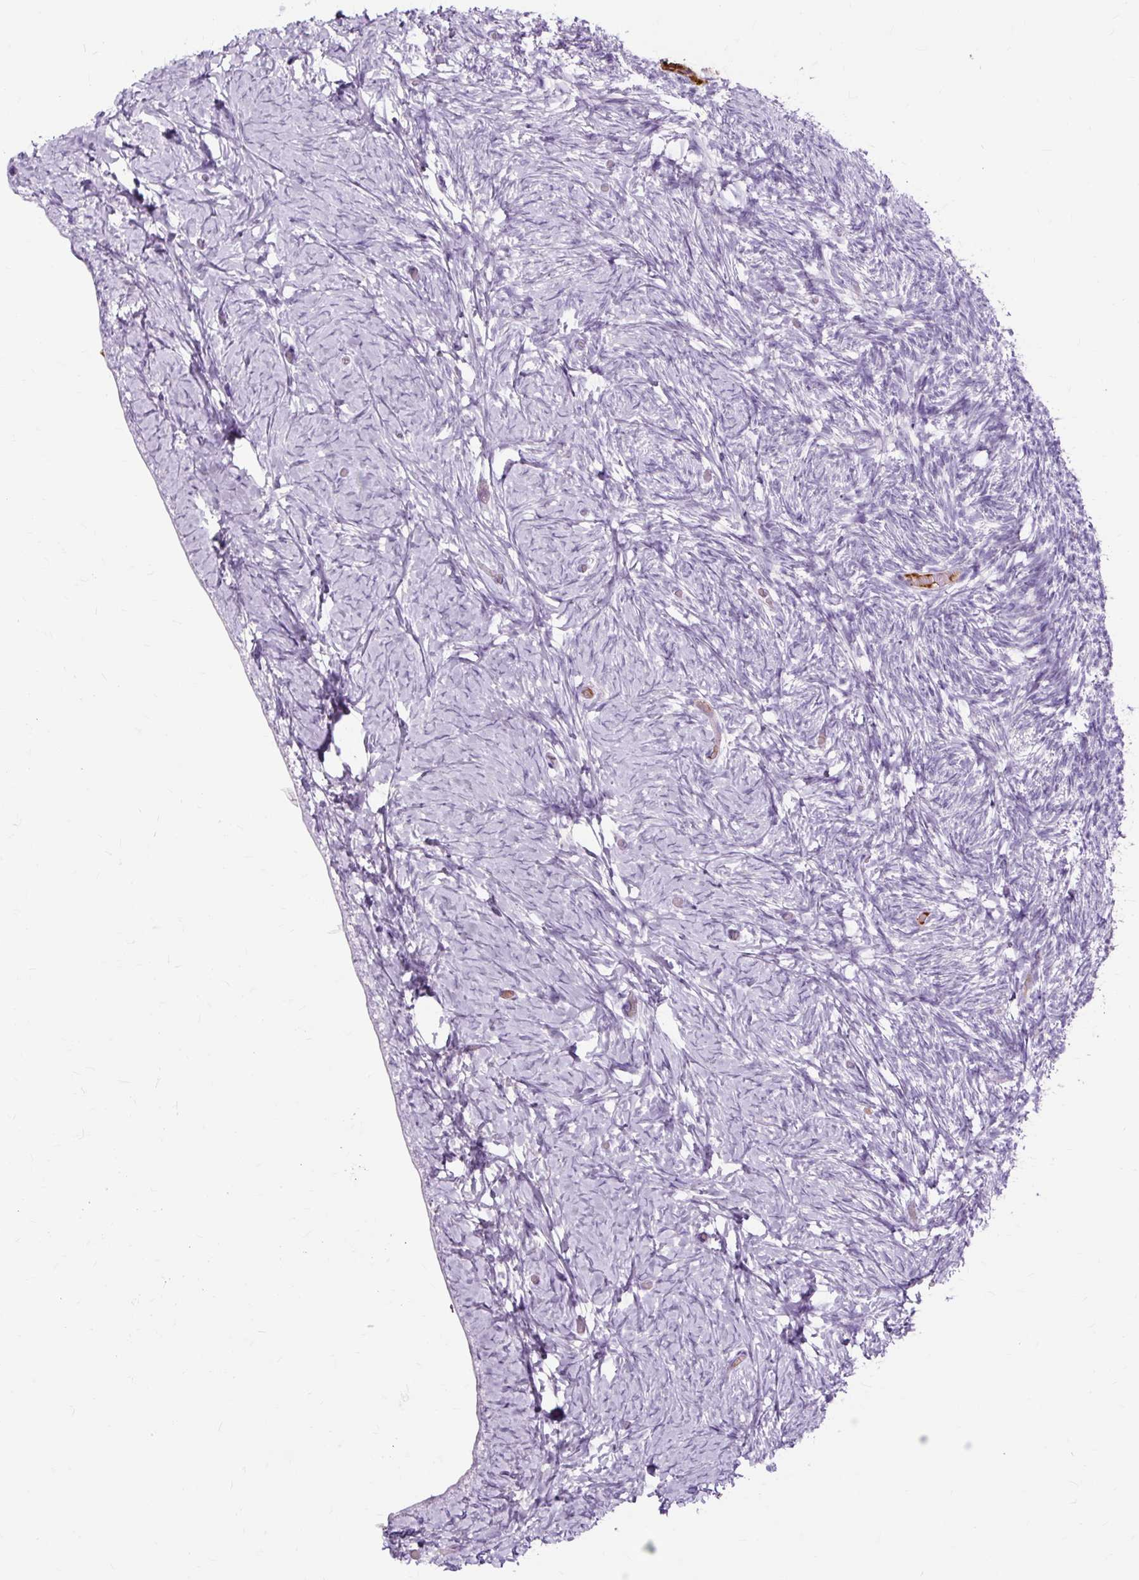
{"staining": {"intensity": "strong", "quantity": ">75%", "location": "cytoplasmic/membranous"}, "tissue": "ovary", "cell_type": "Follicle cells", "image_type": "normal", "snomed": [{"axis": "morphology", "description": "Normal tissue, NOS"}, {"axis": "topography", "description": "Ovary"}], "caption": "Immunohistochemistry photomicrograph of normal human ovary stained for a protein (brown), which shows high levels of strong cytoplasmic/membranous positivity in about >75% of follicle cells.", "gene": "DCTN4", "patient": {"sex": "female", "age": 39}}